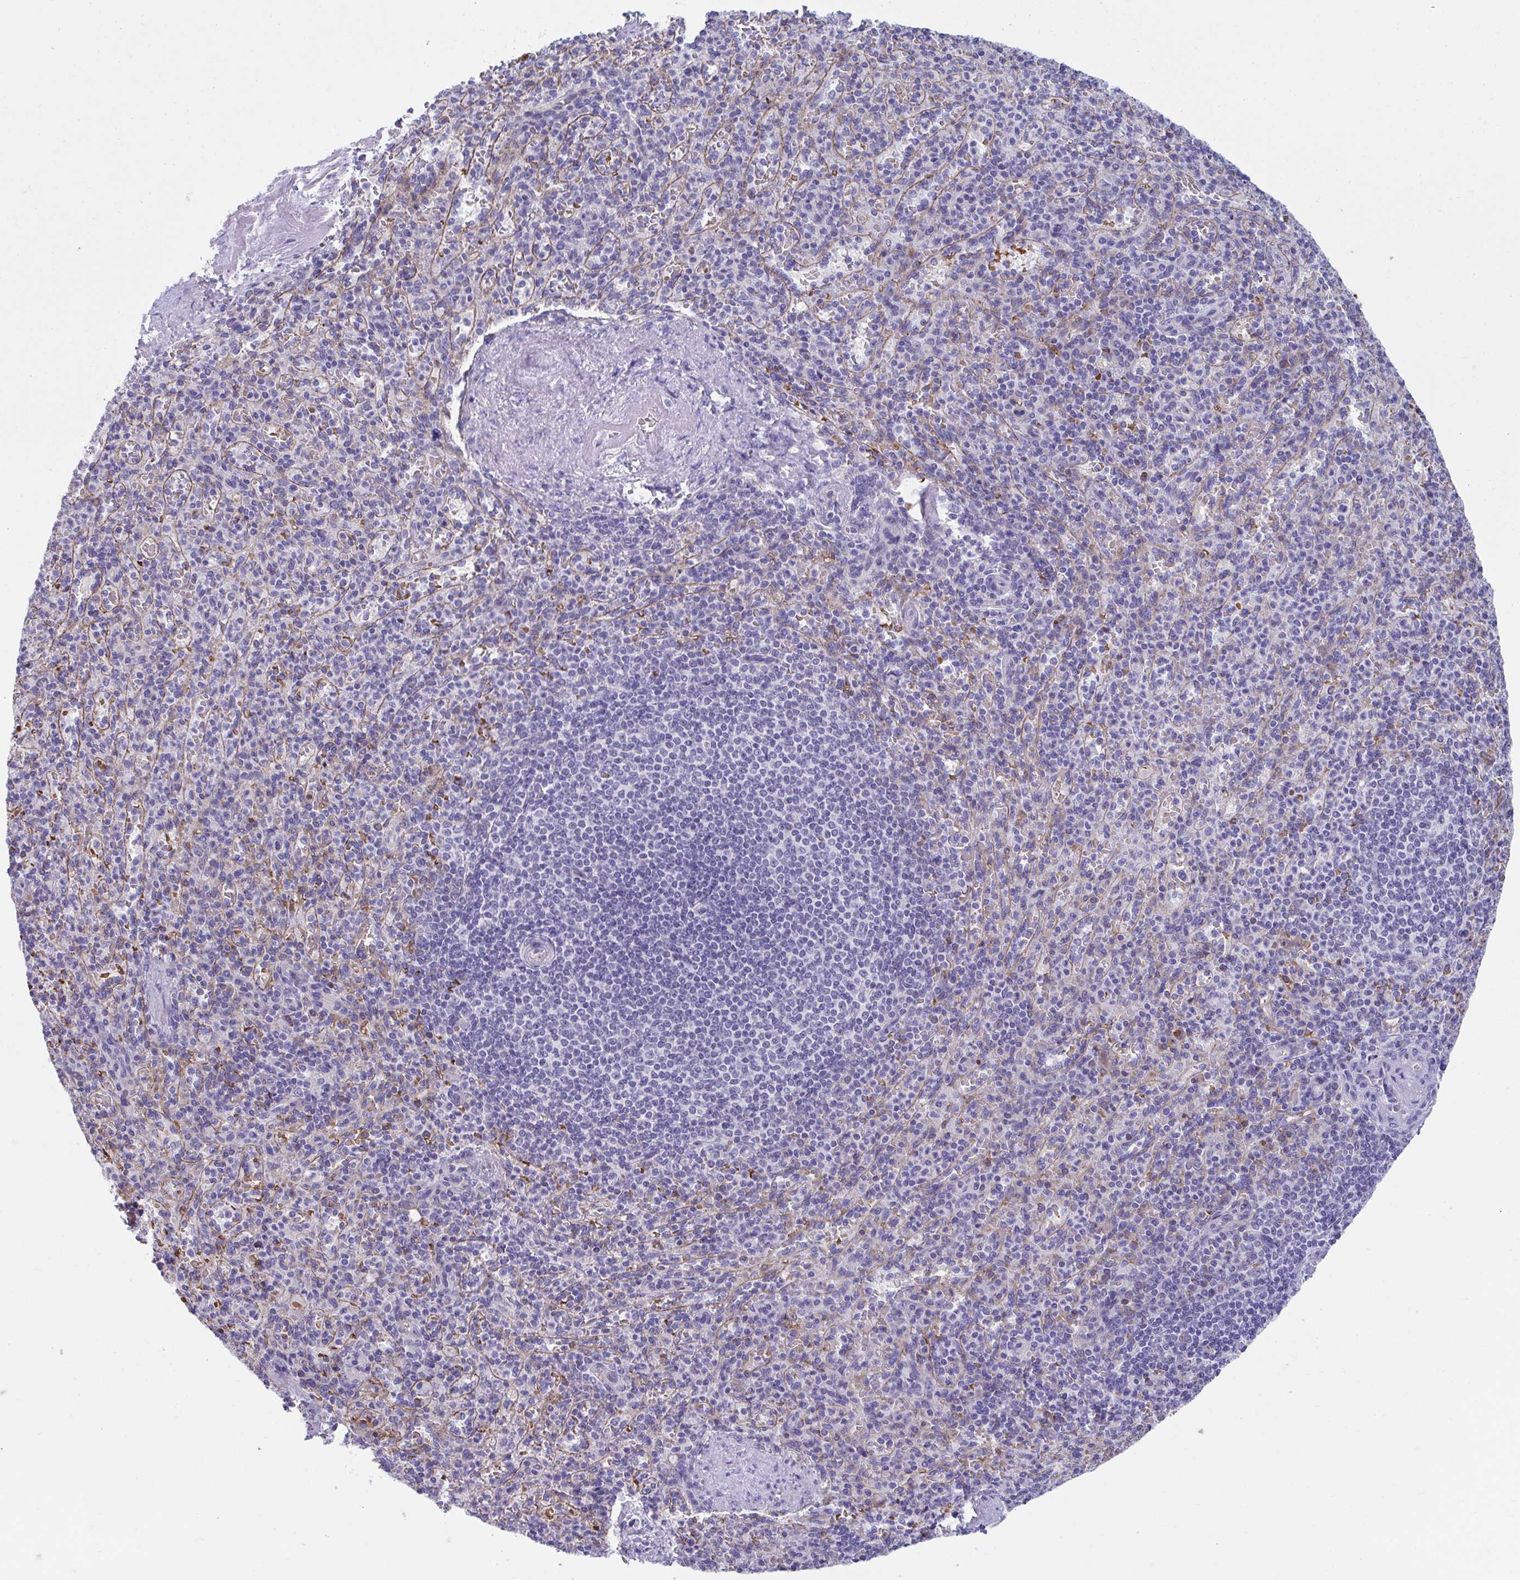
{"staining": {"intensity": "negative", "quantity": "none", "location": "none"}, "tissue": "spleen", "cell_type": "Cells in red pulp", "image_type": "normal", "snomed": [{"axis": "morphology", "description": "Normal tissue, NOS"}, {"axis": "topography", "description": "Spleen"}], "caption": "Cells in red pulp are negative for brown protein staining in normal spleen. The staining is performed using DAB brown chromogen with nuclei counter-stained in using hematoxylin.", "gene": "TTC30A", "patient": {"sex": "female", "age": 74}}